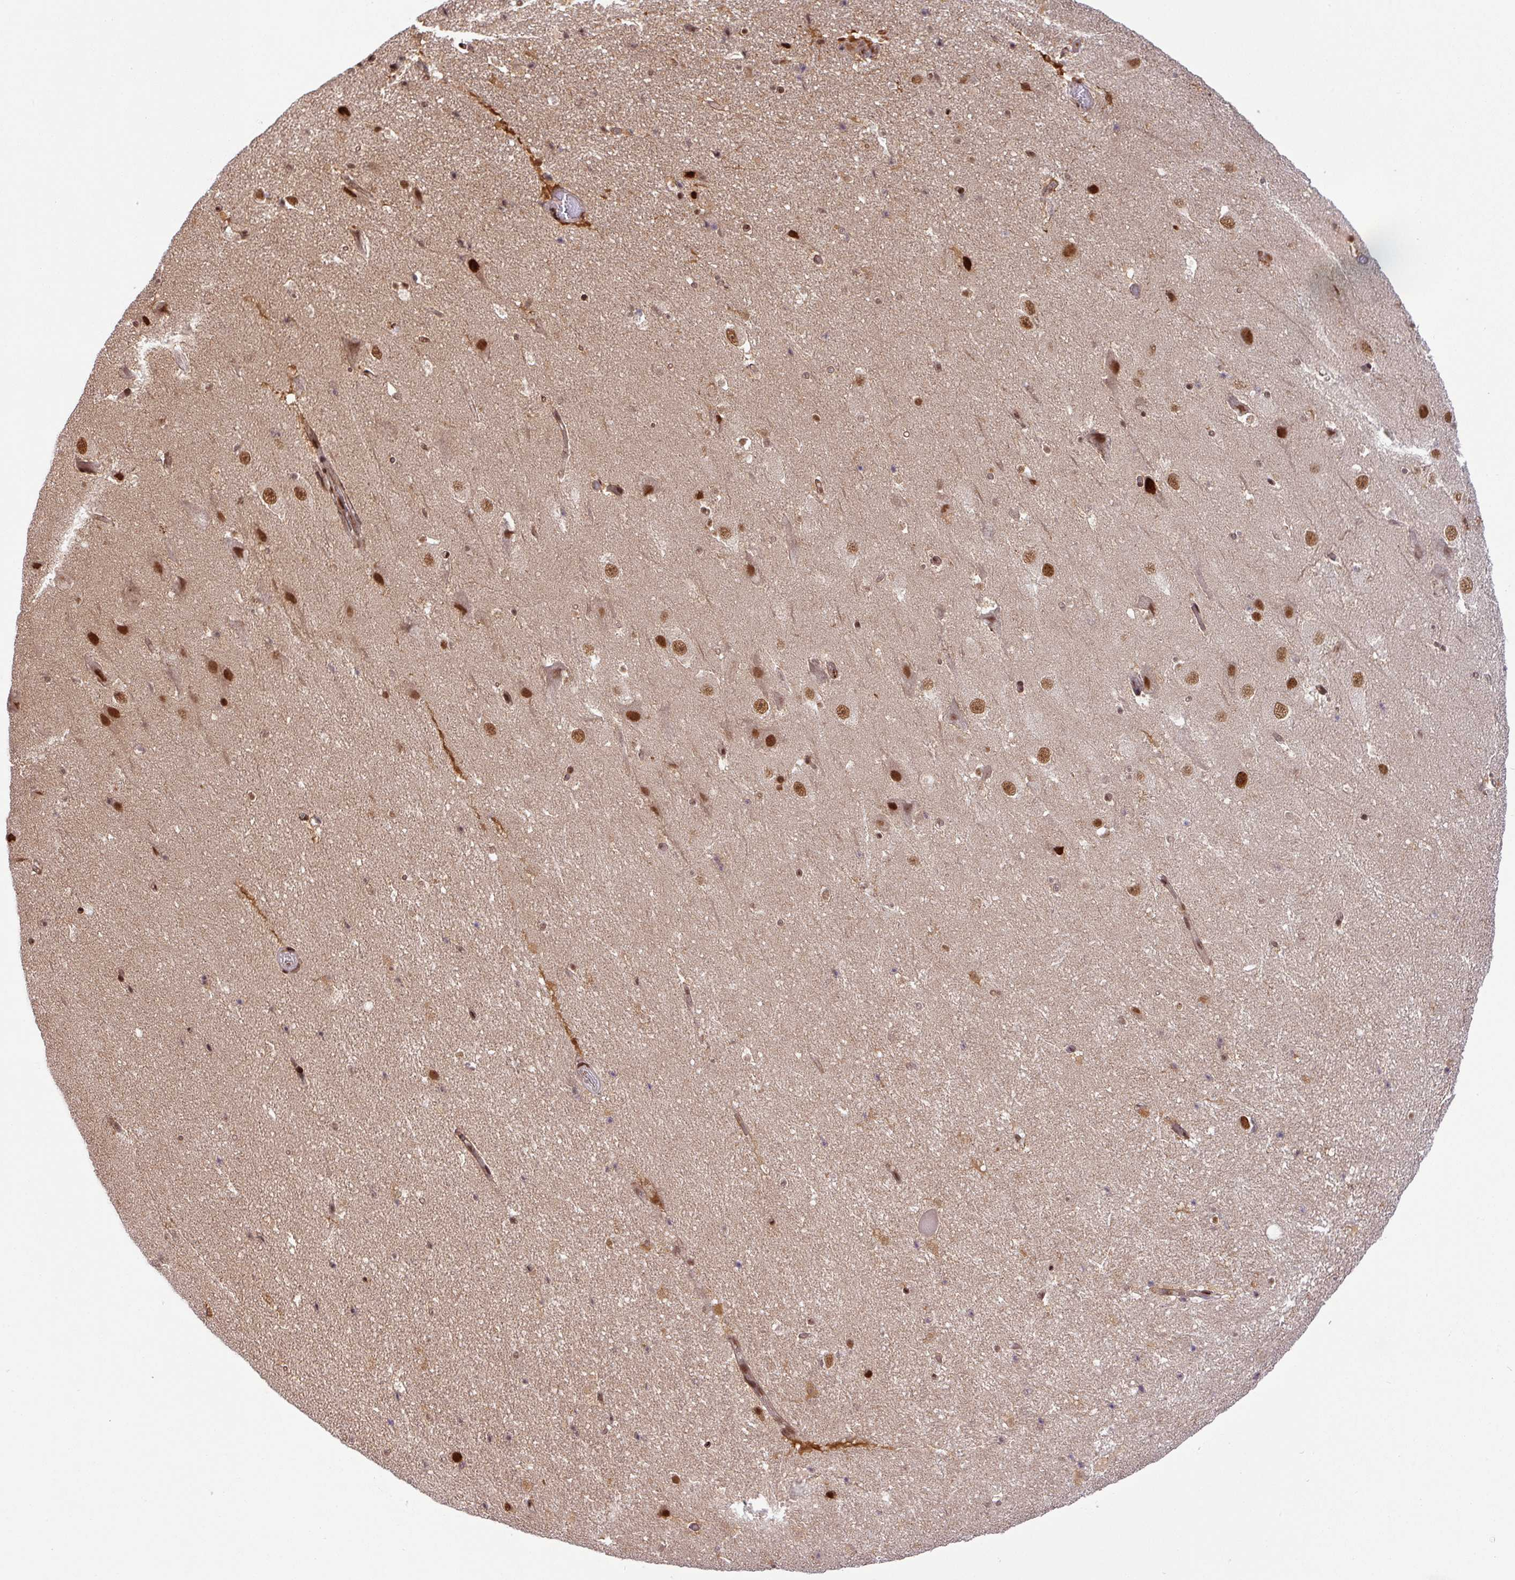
{"staining": {"intensity": "moderate", "quantity": ">75%", "location": "nuclear"}, "tissue": "hippocampus", "cell_type": "Glial cells", "image_type": "normal", "snomed": [{"axis": "morphology", "description": "Normal tissue, NOS"}, {"axis": "topography", "description": "Hippocampus"}], "caption": "High-magnification brightfield microscopy of normal hippocampus stained with DAB (3,3'-diaminobenzidine) (brown) and counterstained with hematoxylin (blue). glial cells exhibit moderate nuclear positivity is appreciated in about>75% of cells.", "gene": "SRSF2", "patient": {"sex": "male", "age": 37}}